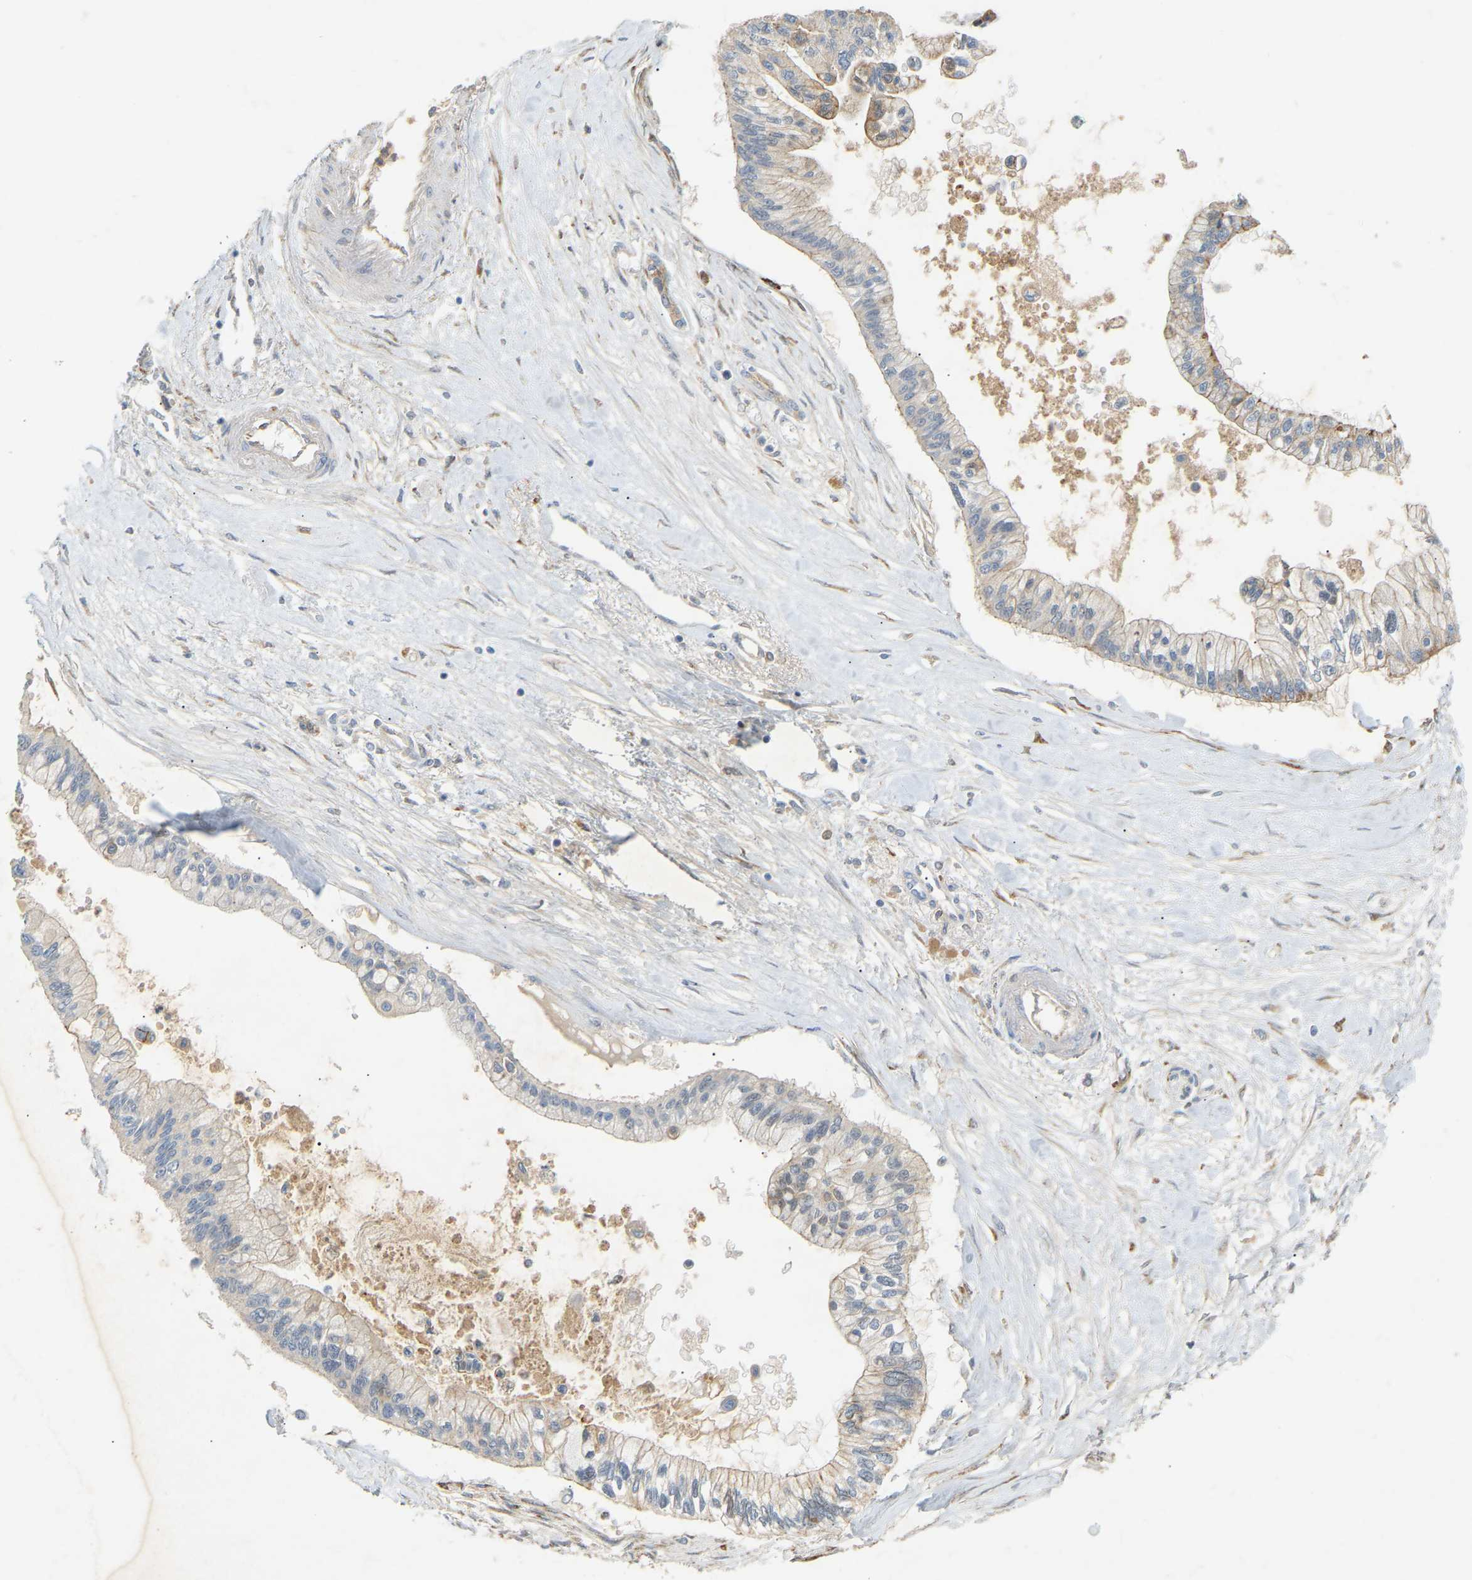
{"staining": {"intensity": "negative", "quantity": "none", "location": "none"}, "tissue": "pancreatic cancer", "cell_type": "Tumor cells", "image_type": "cancer", "snomed": [{"axis": "morphology", "description": "Adenocarcinoma, NOS"}, {"axis": "topography", "description": "Pancreas"}], "caption": "Pancreatic cancer was stained to show a protein in brown. There is no significant staining in tumor cells.", "gene": "PTCD1", "patient": {"sex": "female", "age": 77}}